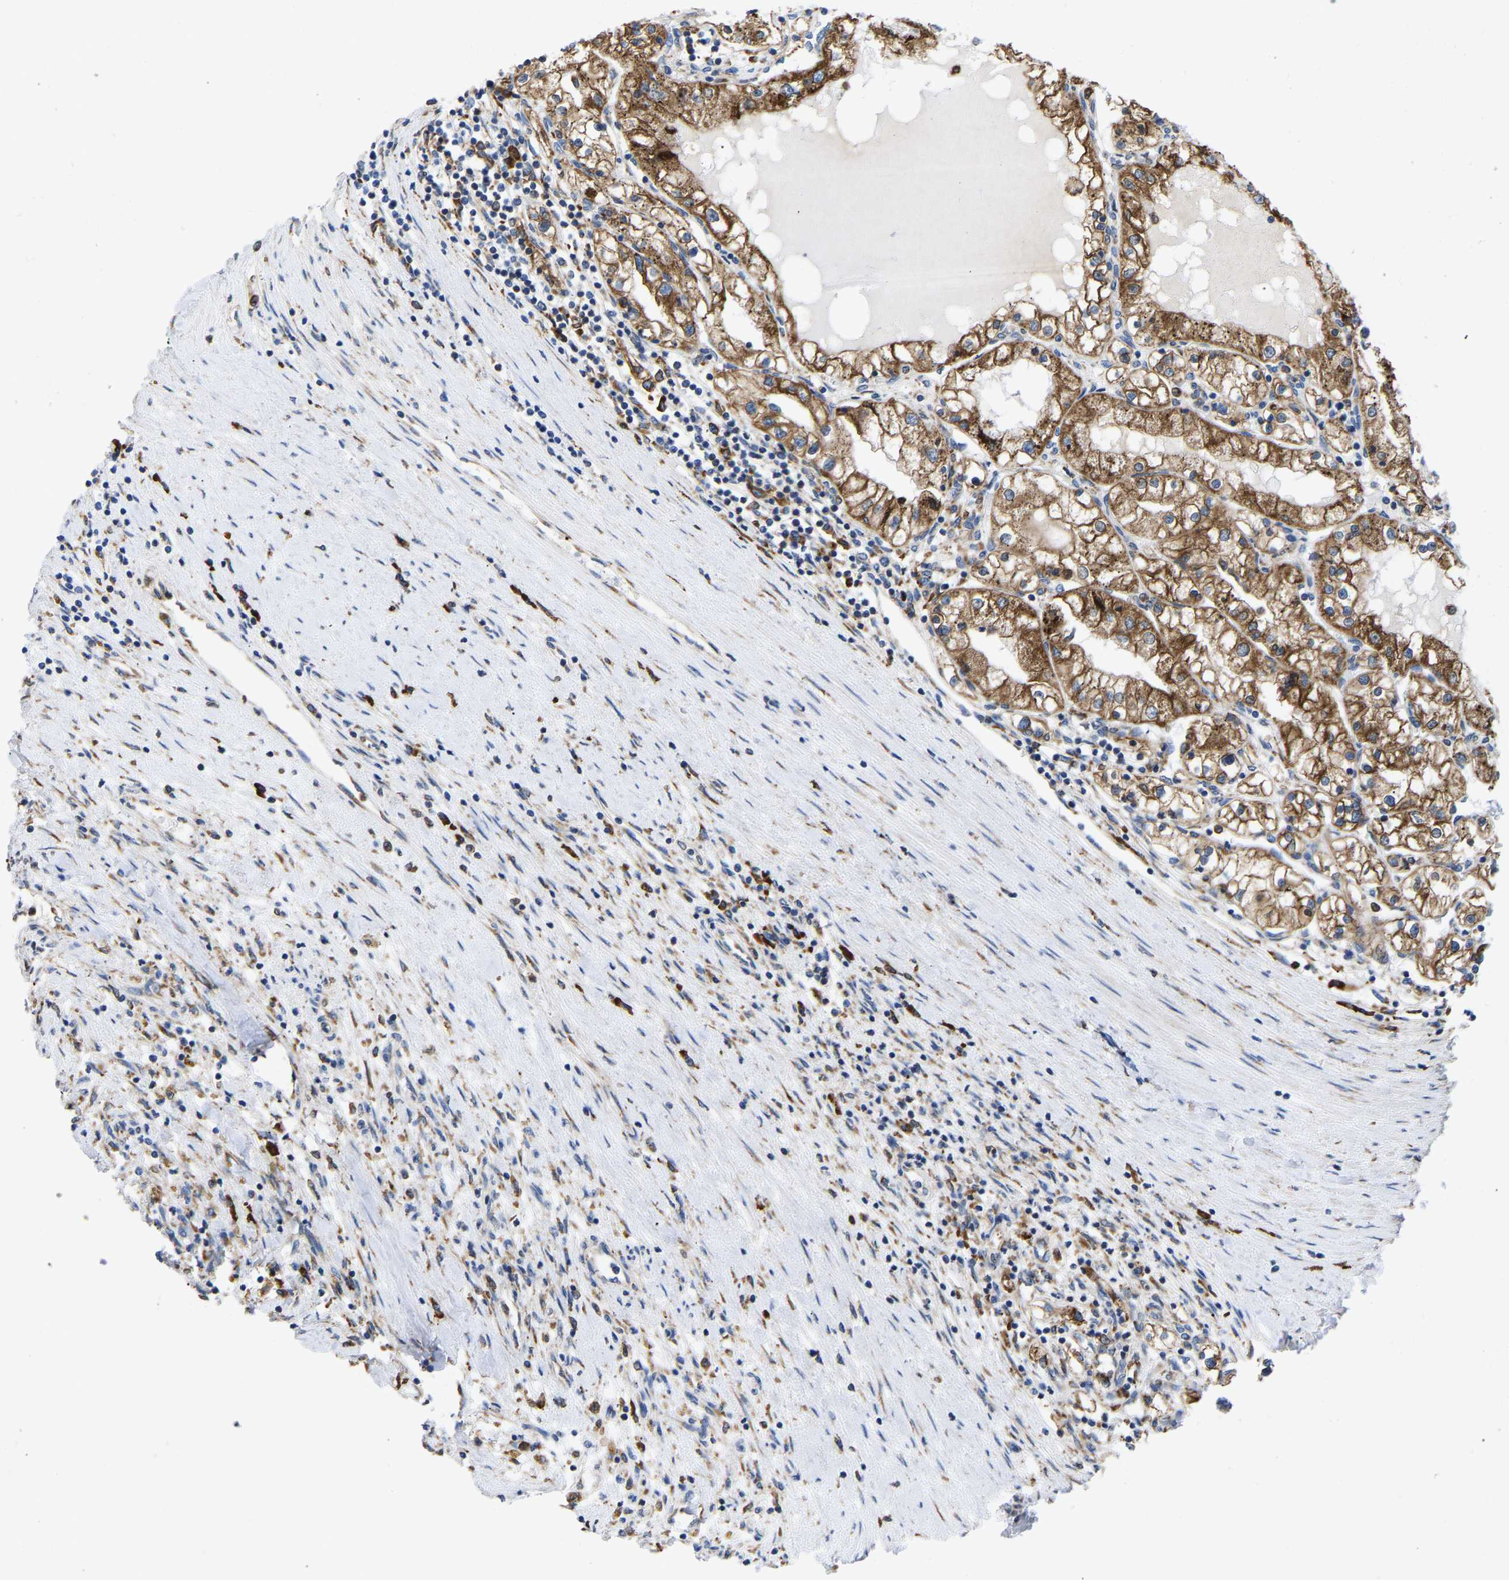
{"staining": {"intensity": "moderate", "quantity": ">75%", "location": "cytoplasmic/membranous"}, "tissue": "renal cancer", "cell_type": "Tumor cells", "image_type": "cancer", "snomed": [{"axis": "morphology", "description": "Adenocarcinoma, NOS"}, {"axis": "topography", "description": "Kidney"}], "caption": "This histopathology image shows immunohistochemistry (IHC) staining of human renal cancer, with medium moderate cytoplasmic/membranous positivity in about >75% of tumor cells.", "gene": "P4HB", "patient": {"sex": "male", "age": 68}}